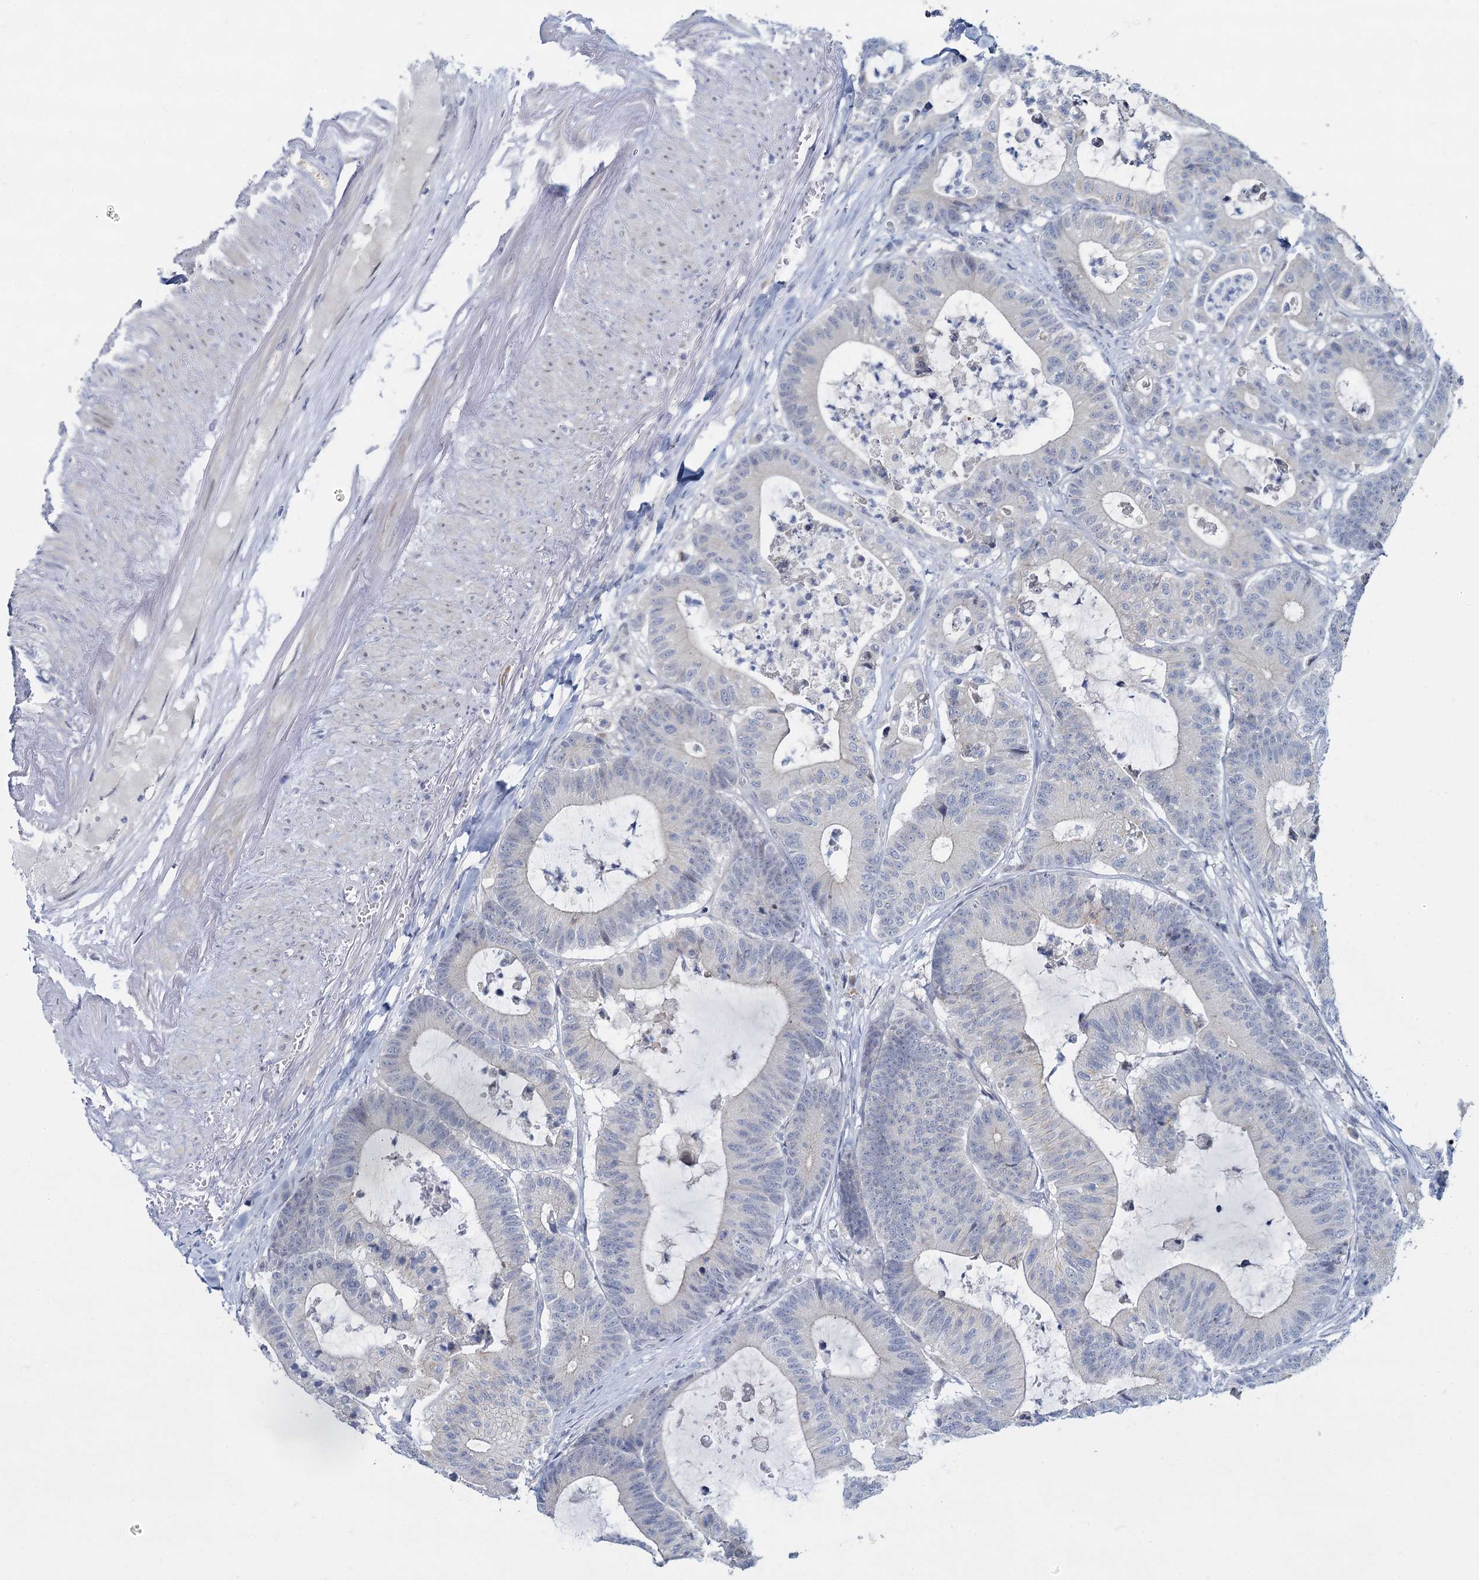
{"staining": {"intensity": "negative", "quantity": "none", "location": "none"}, "tissue": "colorectal cancer", "cell_type": "Tumor cells", "image_type": "cancer", "snomed": [{"axis": "morphology", "description": "Adenocarcinoma, NOS"}, {"axis": "topography", "description": "Colon"}], "caption": "IHC of colorectal cancer (adenocarcinoma) demonstrates no staining in tumor cells.", "gene": "ACRBP", "patient": {"sex": "female", "age": 84}}